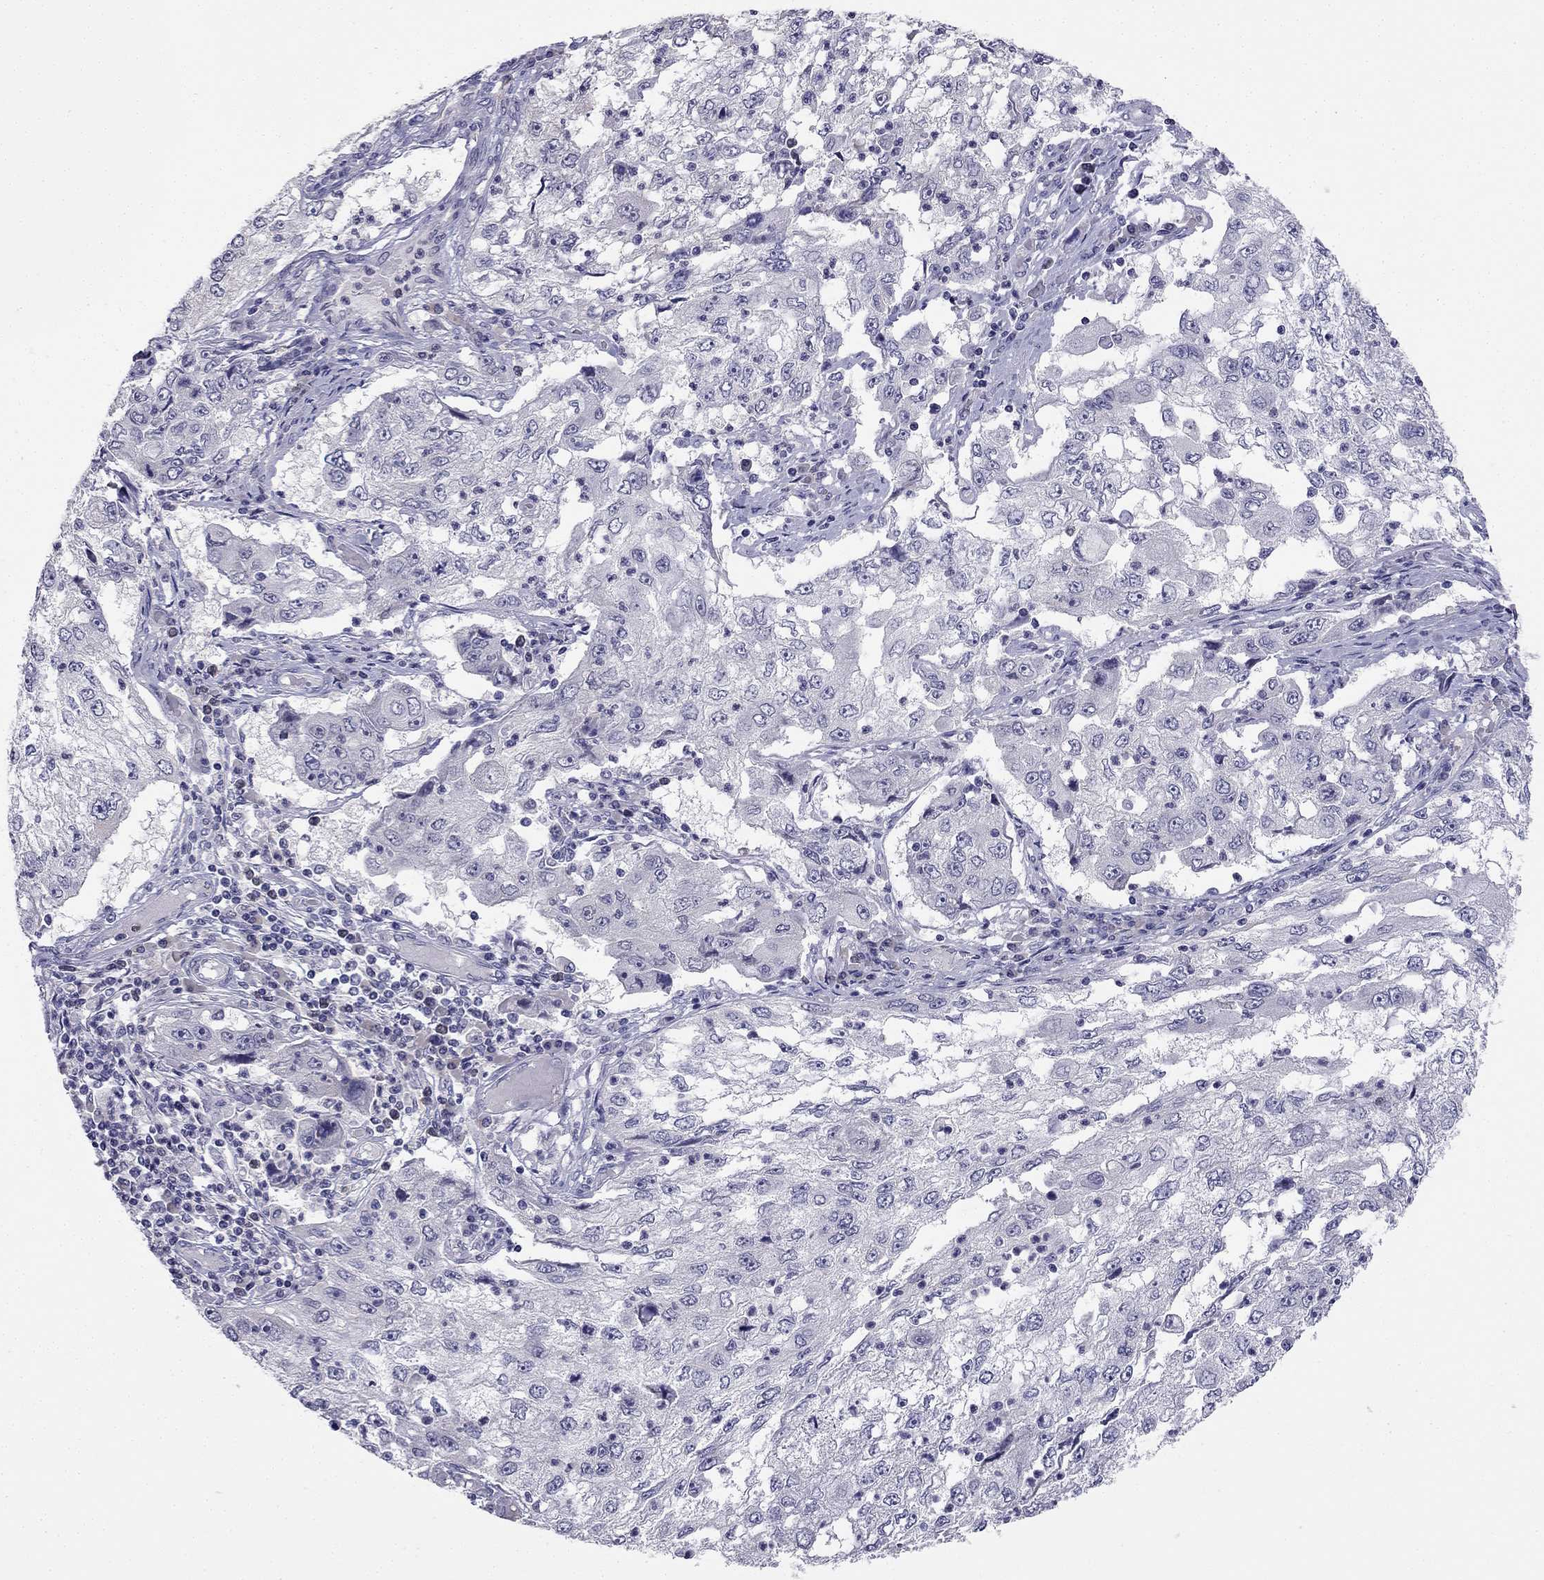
{"staining": {"intensity": "negative", "quantity": "none", "location": "none"}, "tissue": "cervical cancer", "cell_type": "Tumor cells", "image_type": "cancer", "snomed": [{"axis": "morphology", "description": "Squamous cell carcinoma, NOS"}, {"axis": "topography", "description": "Cervix"}], "caption": "This is an immunohistochemistry (IHC) photomicrograph of cervical cancer (squamous cell carcinoma). There is no expression in tumor cells.", "gene": "C16orf89", "patient": {"sex": "female", "age": 36}}